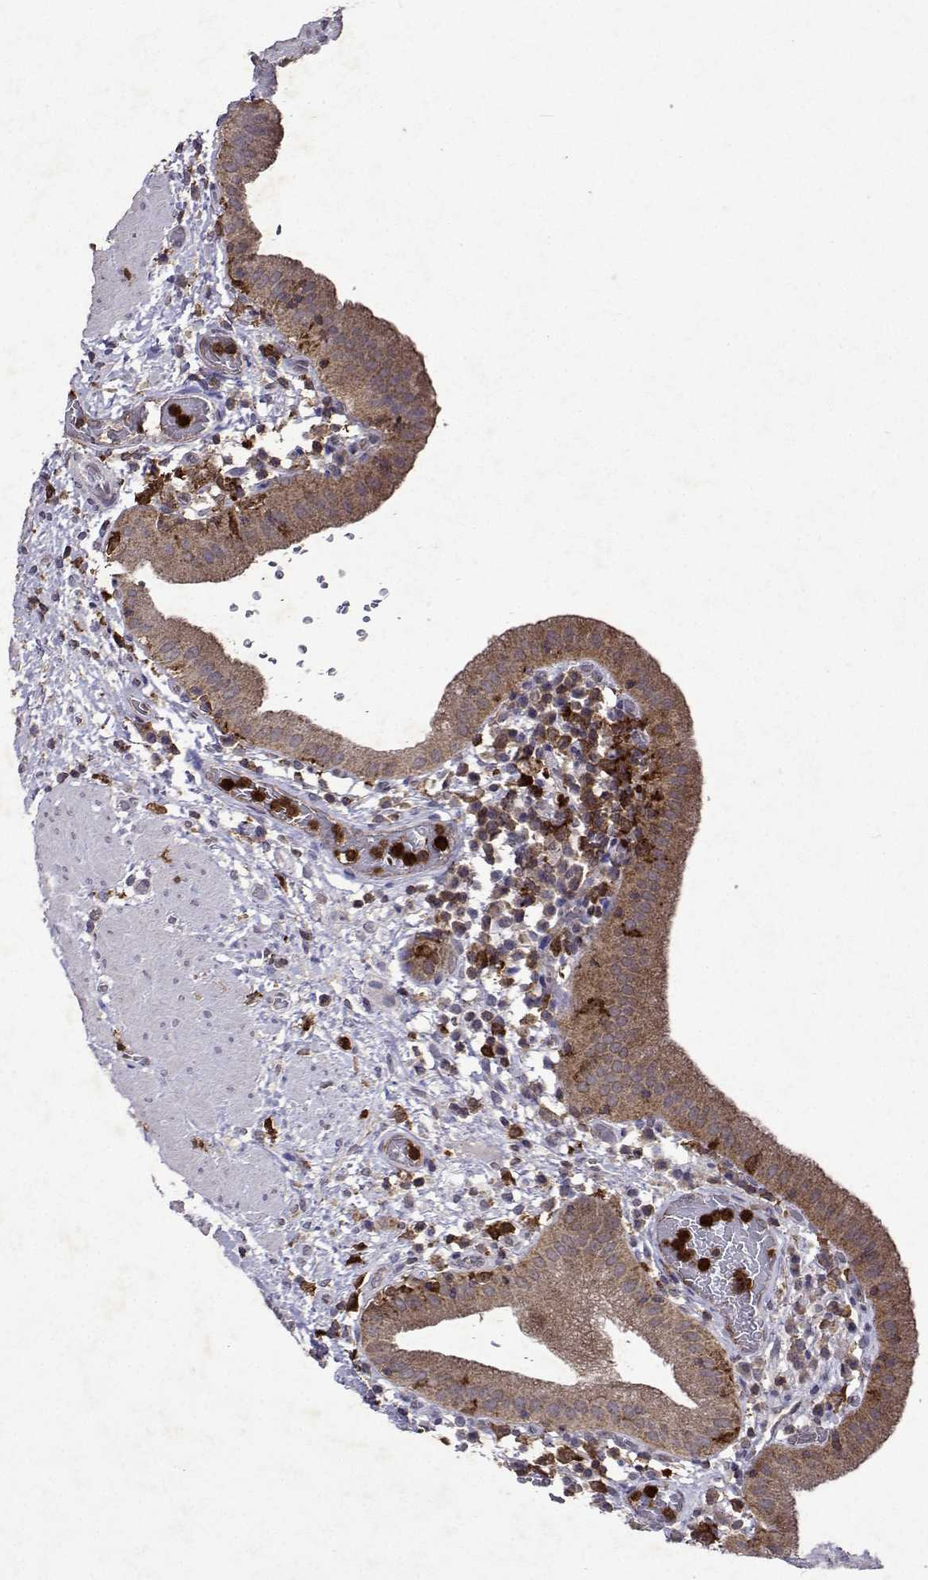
{"staining": {"intensity": "moderate", "quantity": ">75%", "location": "cytoplasmic/membranous"}, "tissue": "gallbladder", "cell_type": "Glandular cells", "image_type": "normal", "snomed": [{"axis": "morphology", "description": "Normal tissue, NOS"}, {"axis": "topography", "description": "Gallbladder"}], "caption": "Immunohistochemical staining of normal gallbladder shows >75% levels of moderate cytoplasmic/membranous protein expression in about >75% of glandular cells.", "gene": "APAF1", "patient": {"sex": "male", "age": 26}}